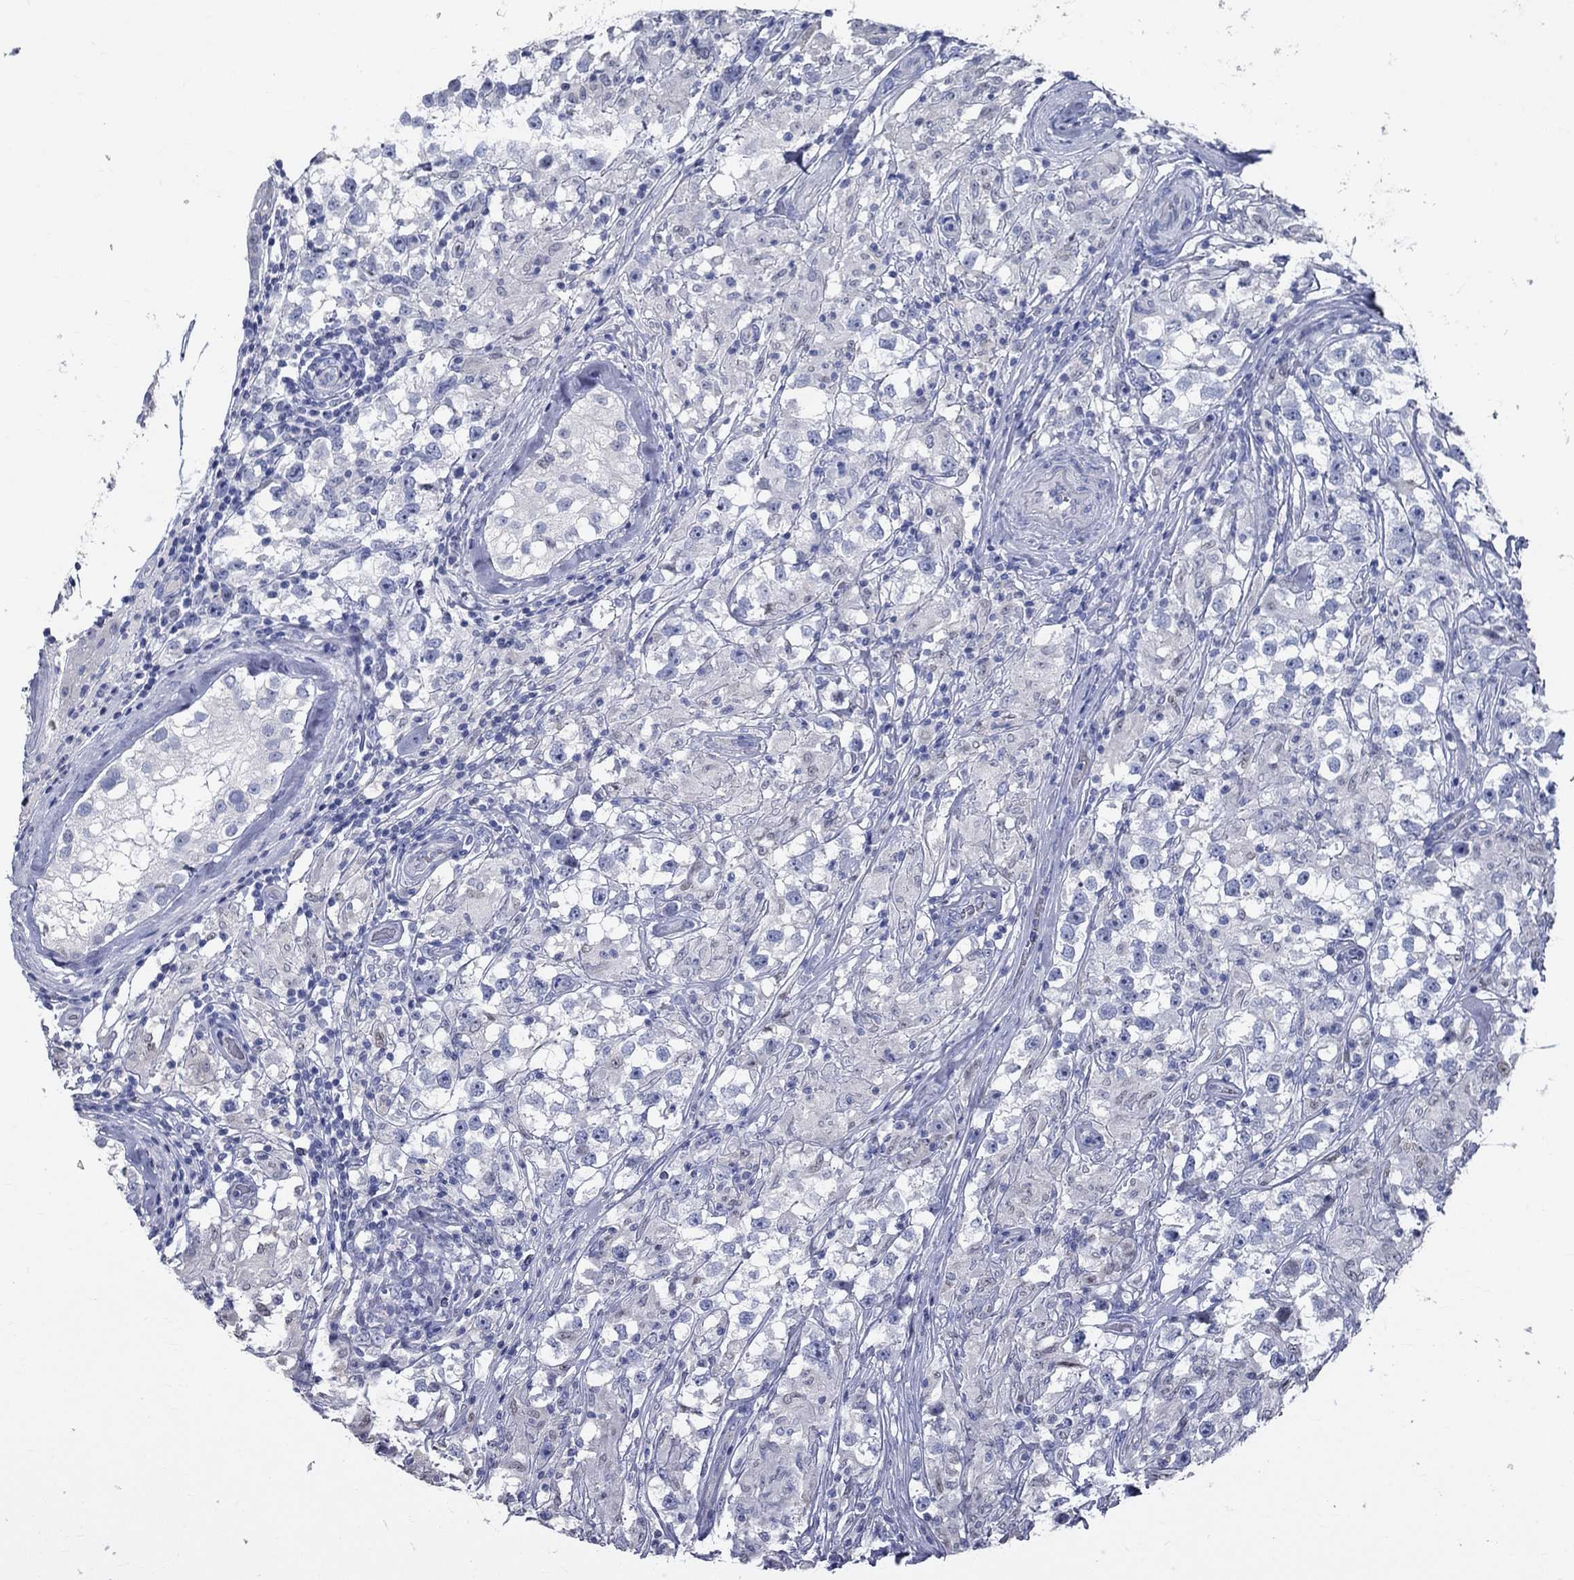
{"staining": {"intensity": "negative", "quantity": "none", "location": "none"}, "tissue": "testis cancer", "cell_type": "Tumor cells", "image_type": "cancer", "snomed": [{"axis": "morphology", "description": "Seminoma, NOS"}, {"axis": "topography", "description": "Testis"}], "caption": "Image shows no significant protein positivity in tumor cells of testis cancer (seminoma).", "gene": "GUCA1A", "patient": {"sex": "male", "age": 46}}